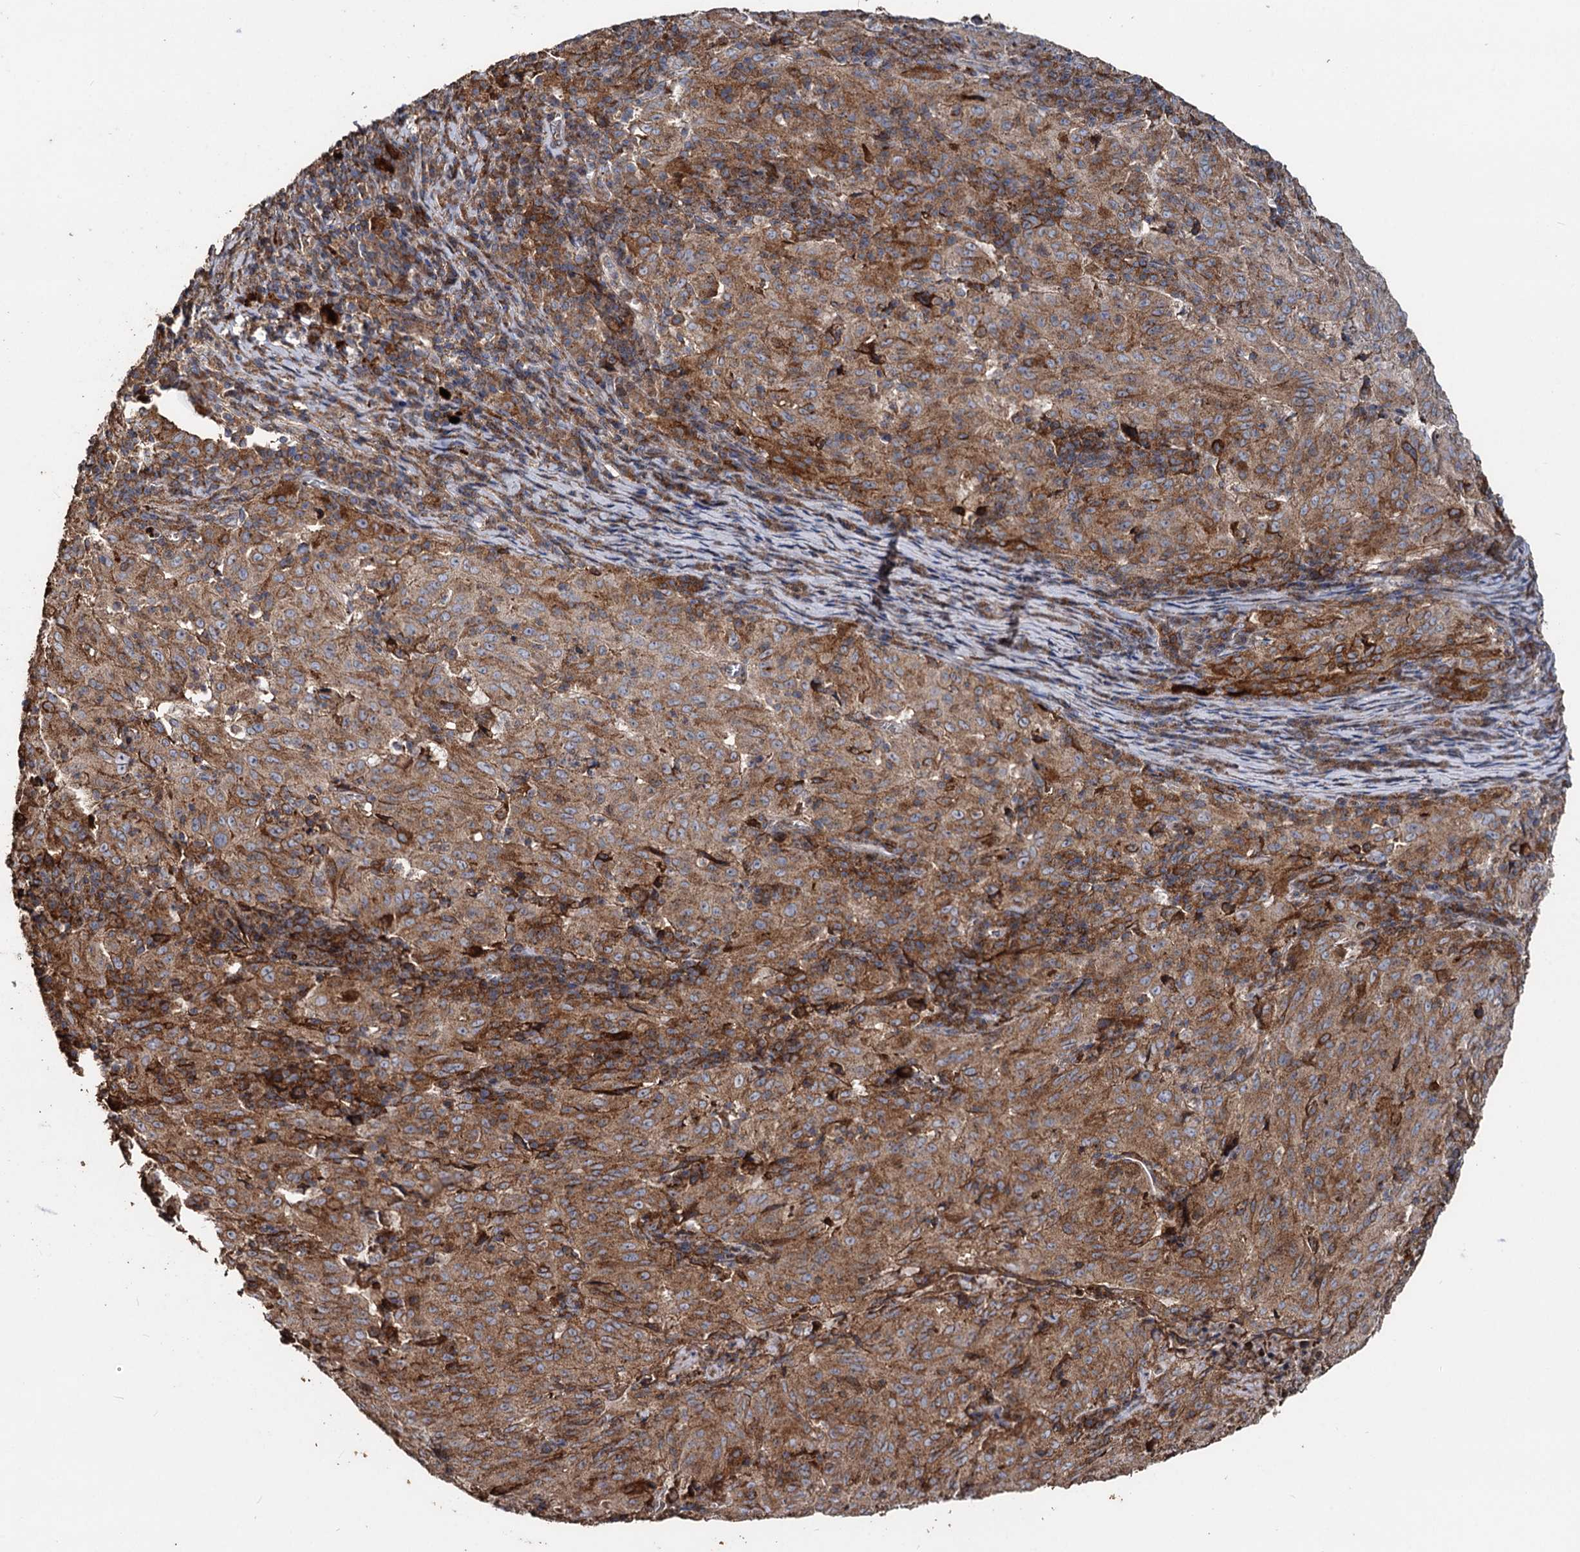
{"staining": {"intensity": "moderate", "quantity": ">75%", "location": "cytoplasmic/membranous"}, "tissue": "pancreatic cancer", "cell_type": "Tumor cells", "image_type": "cancer", "snomed": [{"axis": "morphology", "description": "Adenocarcinoma, NOS"}, {"axis": "topography", "description": "Pancreas"}], "caption": "Pancreatic cancer was stained to show a protein in brown. There is medium levels of moderate cytoplasmic/membranous expression in approximately >75% of tumor cells.", "gene": "NOTCH2NLA", "patient": {"sex": "male", "age": 63}}